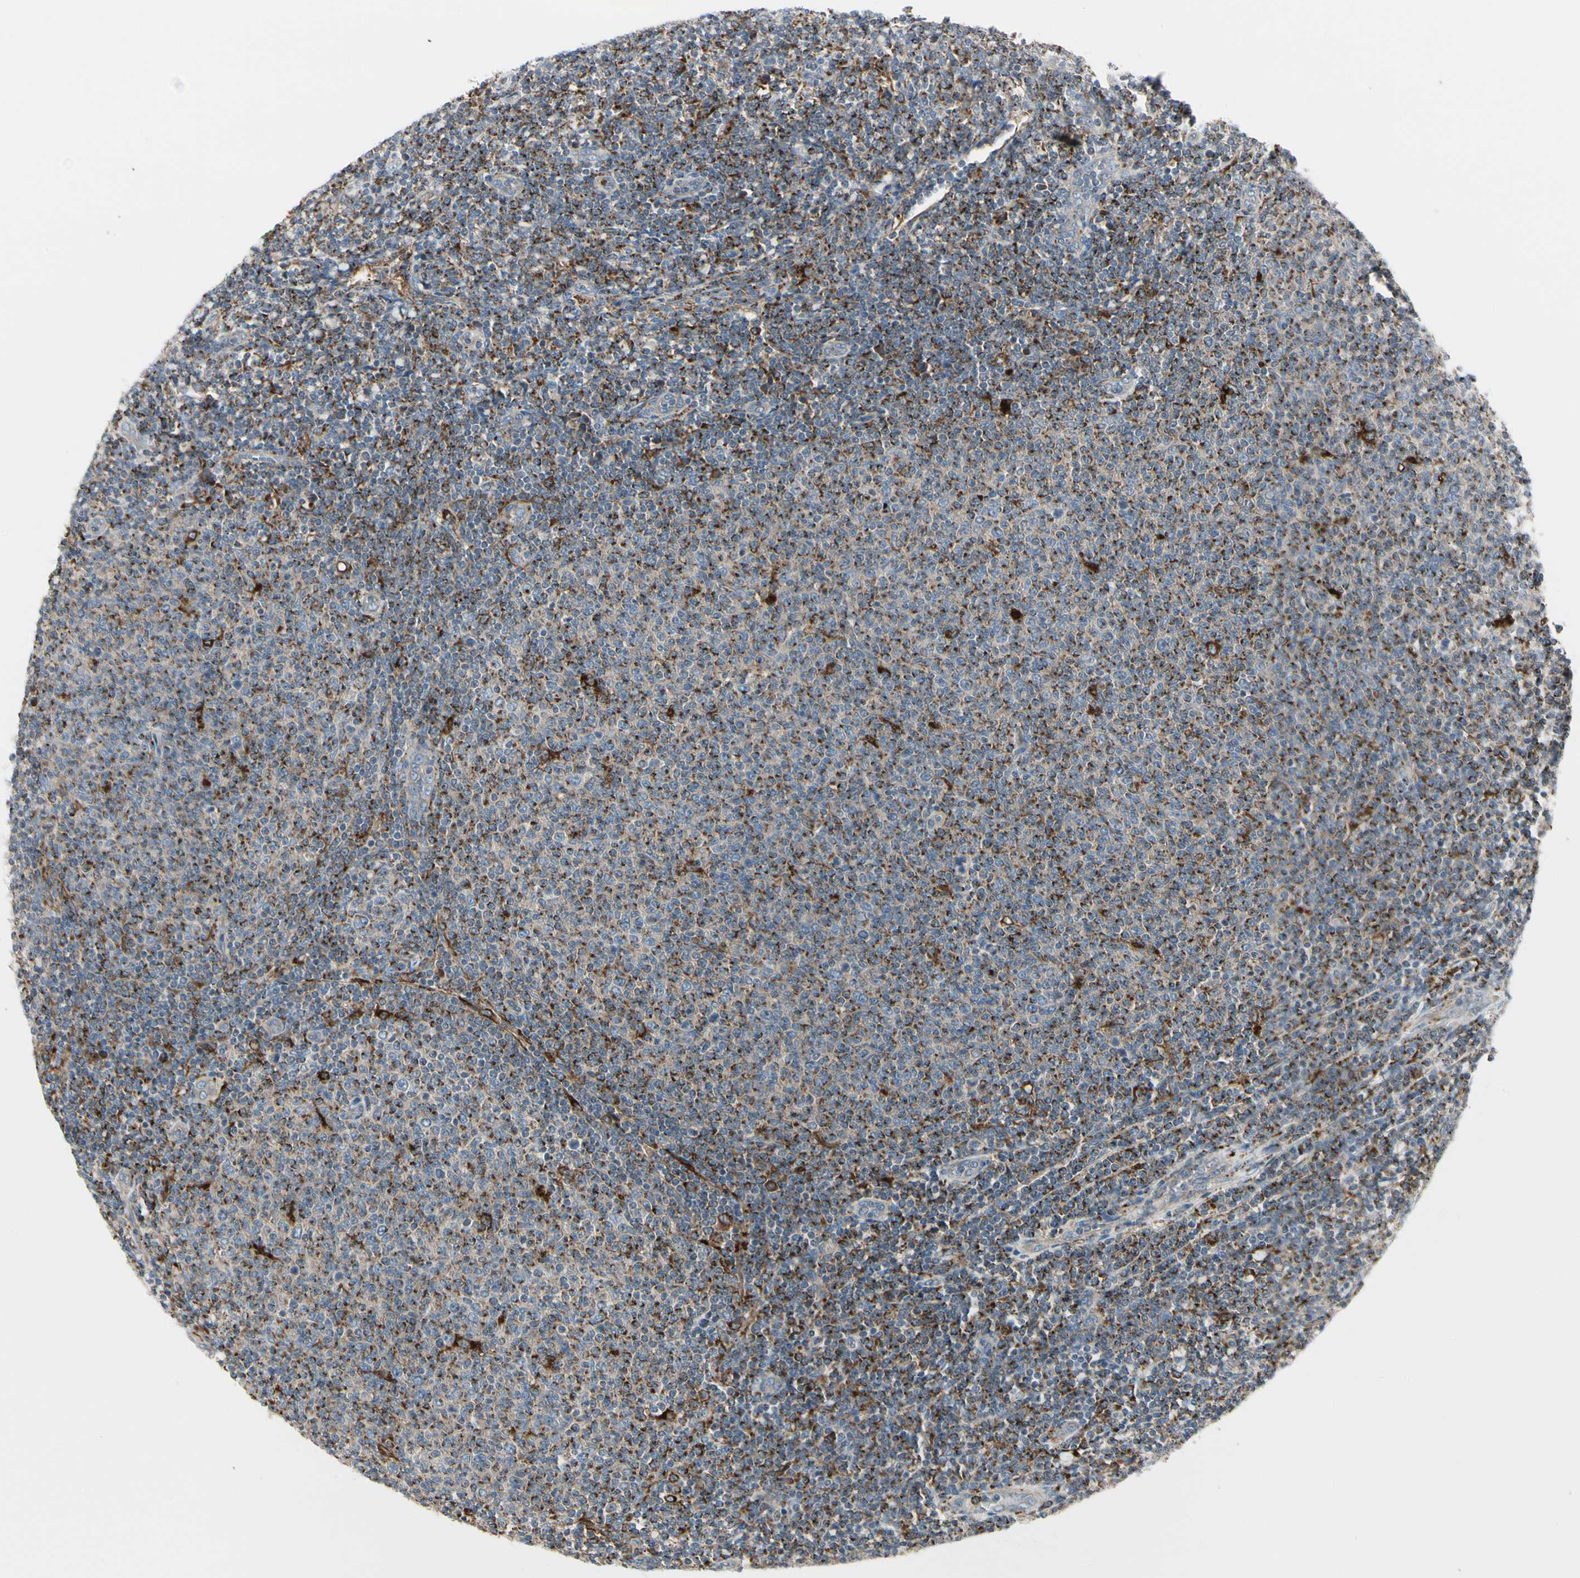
{"staining": {"intensity": "strong", "quantity": ">75%", "location": "cytoplasmic/membranous"}, "tissue": "lymphoma", "cell_type": "Tumor cells", "image_type": "cancer", "snomed": [{"axis": "morphology", "description": "Malignant lymphoma, non-Hodgkin's type, Low grade"}, {"axis": "topography", "description": "Lymph node"}], "caption": "Tumor cells demonstrate high levels of strong cytoplasmic/membranous positivity in about >75% of cells in malignant lymphoma, non-Hodgkin's type (low-grade). The protein of interest is stained brown, and the nuclei are stained in blue (DAB IHC with brightfield microscopy, high magnification).", "gene": "ATP6V1B2", "patient": {"sex": "male", "age": 66}}